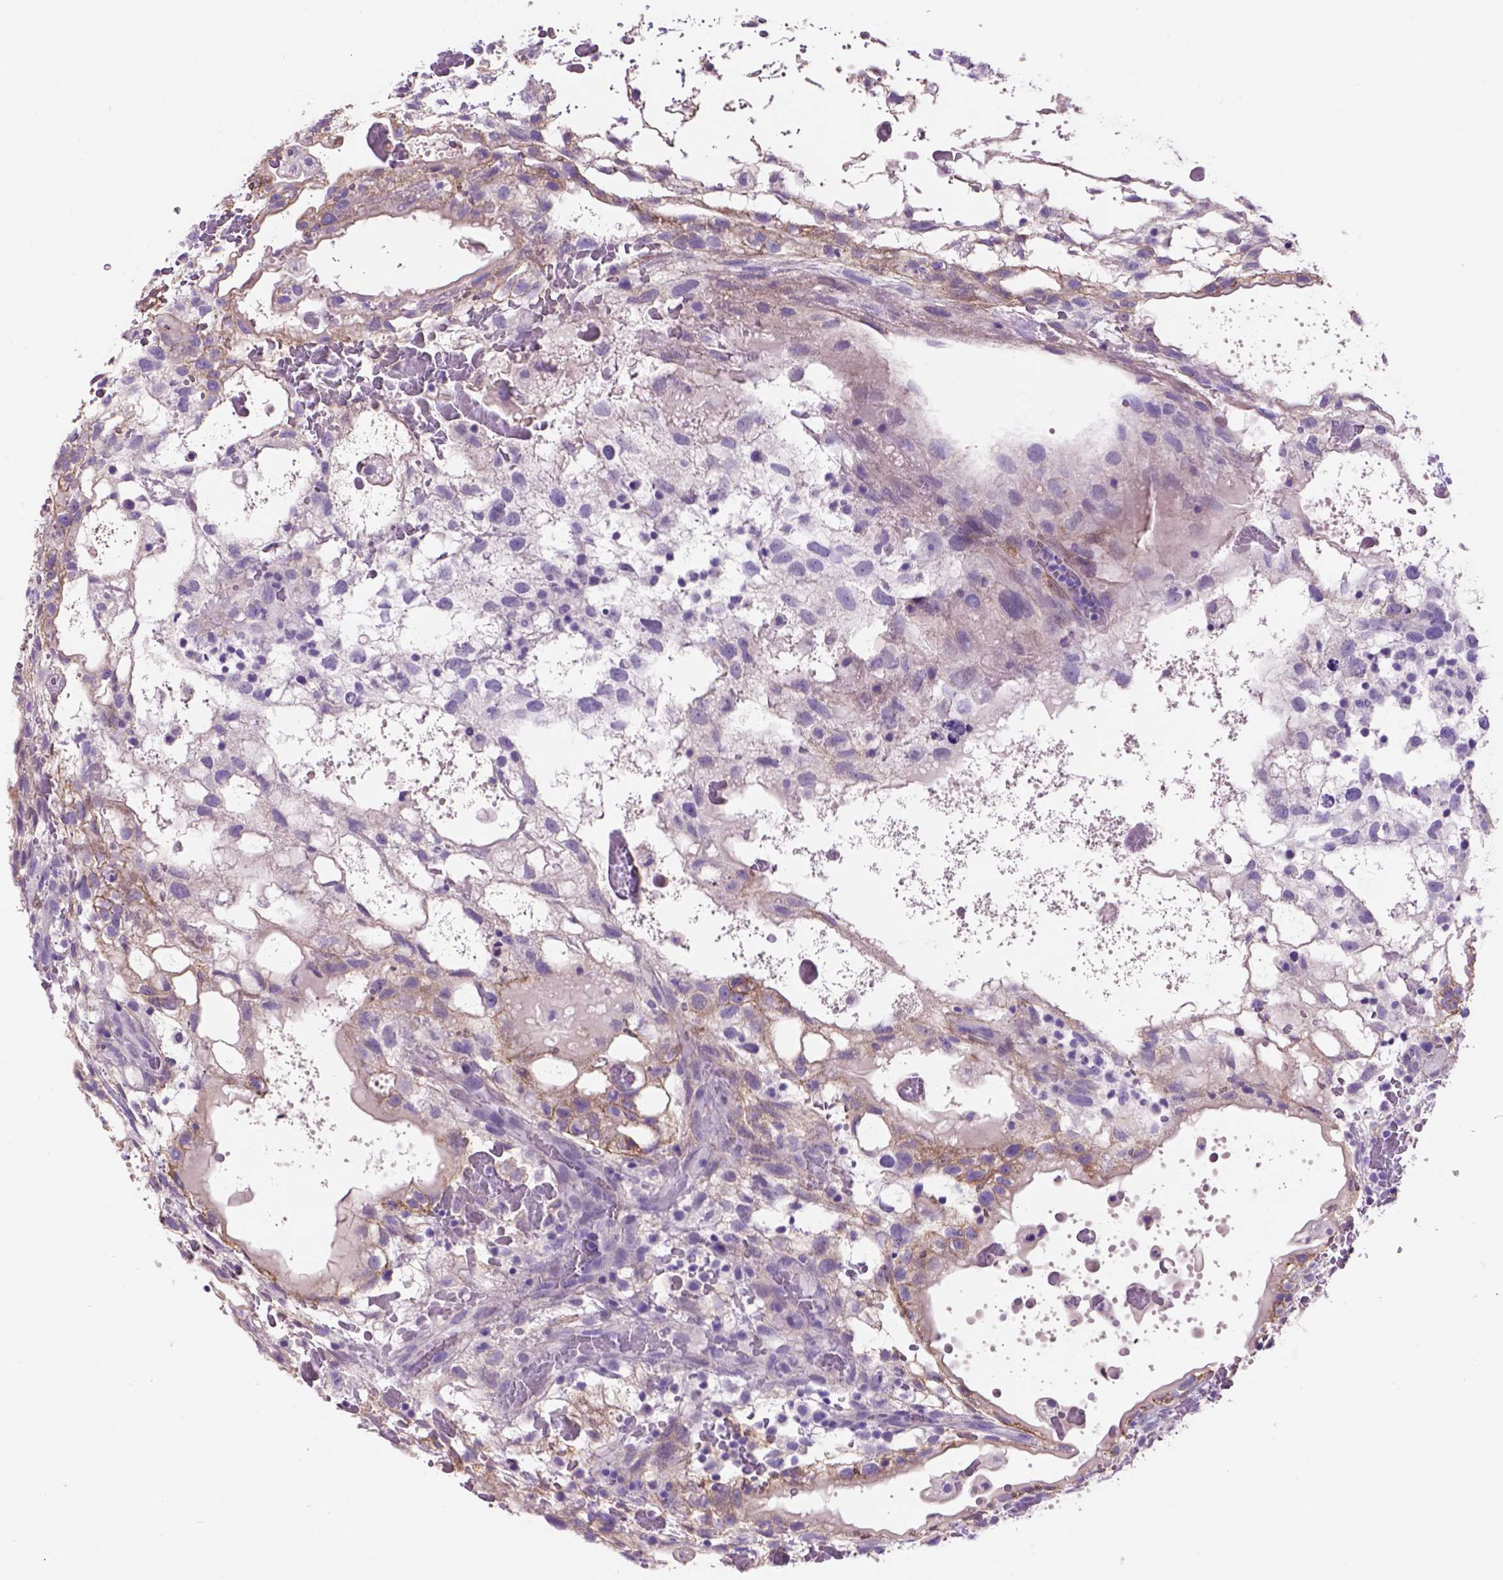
{"staining": {"intensity": "negative", "quantity": "none", "location": "none"}, "tissue": "testis cancer", "cell_type": "Tumor cells", "image_type": "cancer", "snomed": [{"axis": "morphology", "description": "Normal tissue, NOS"}, {"axis": "morphology", "description": "Carcinoma, Embryonal, NOS"}, {"axis": "topography", "description": "Testis"}], "caption": "Tumor cells show no significant protein positivity in testis cancer. (Stains: DAB (3,3'-diaminobenzidine) IHC with hematoxylin counter stain, Microscopy: brightfield microscopy at high magnification).", "gene": "EGFR", "patient": {"sex": "male", "age": 32}}